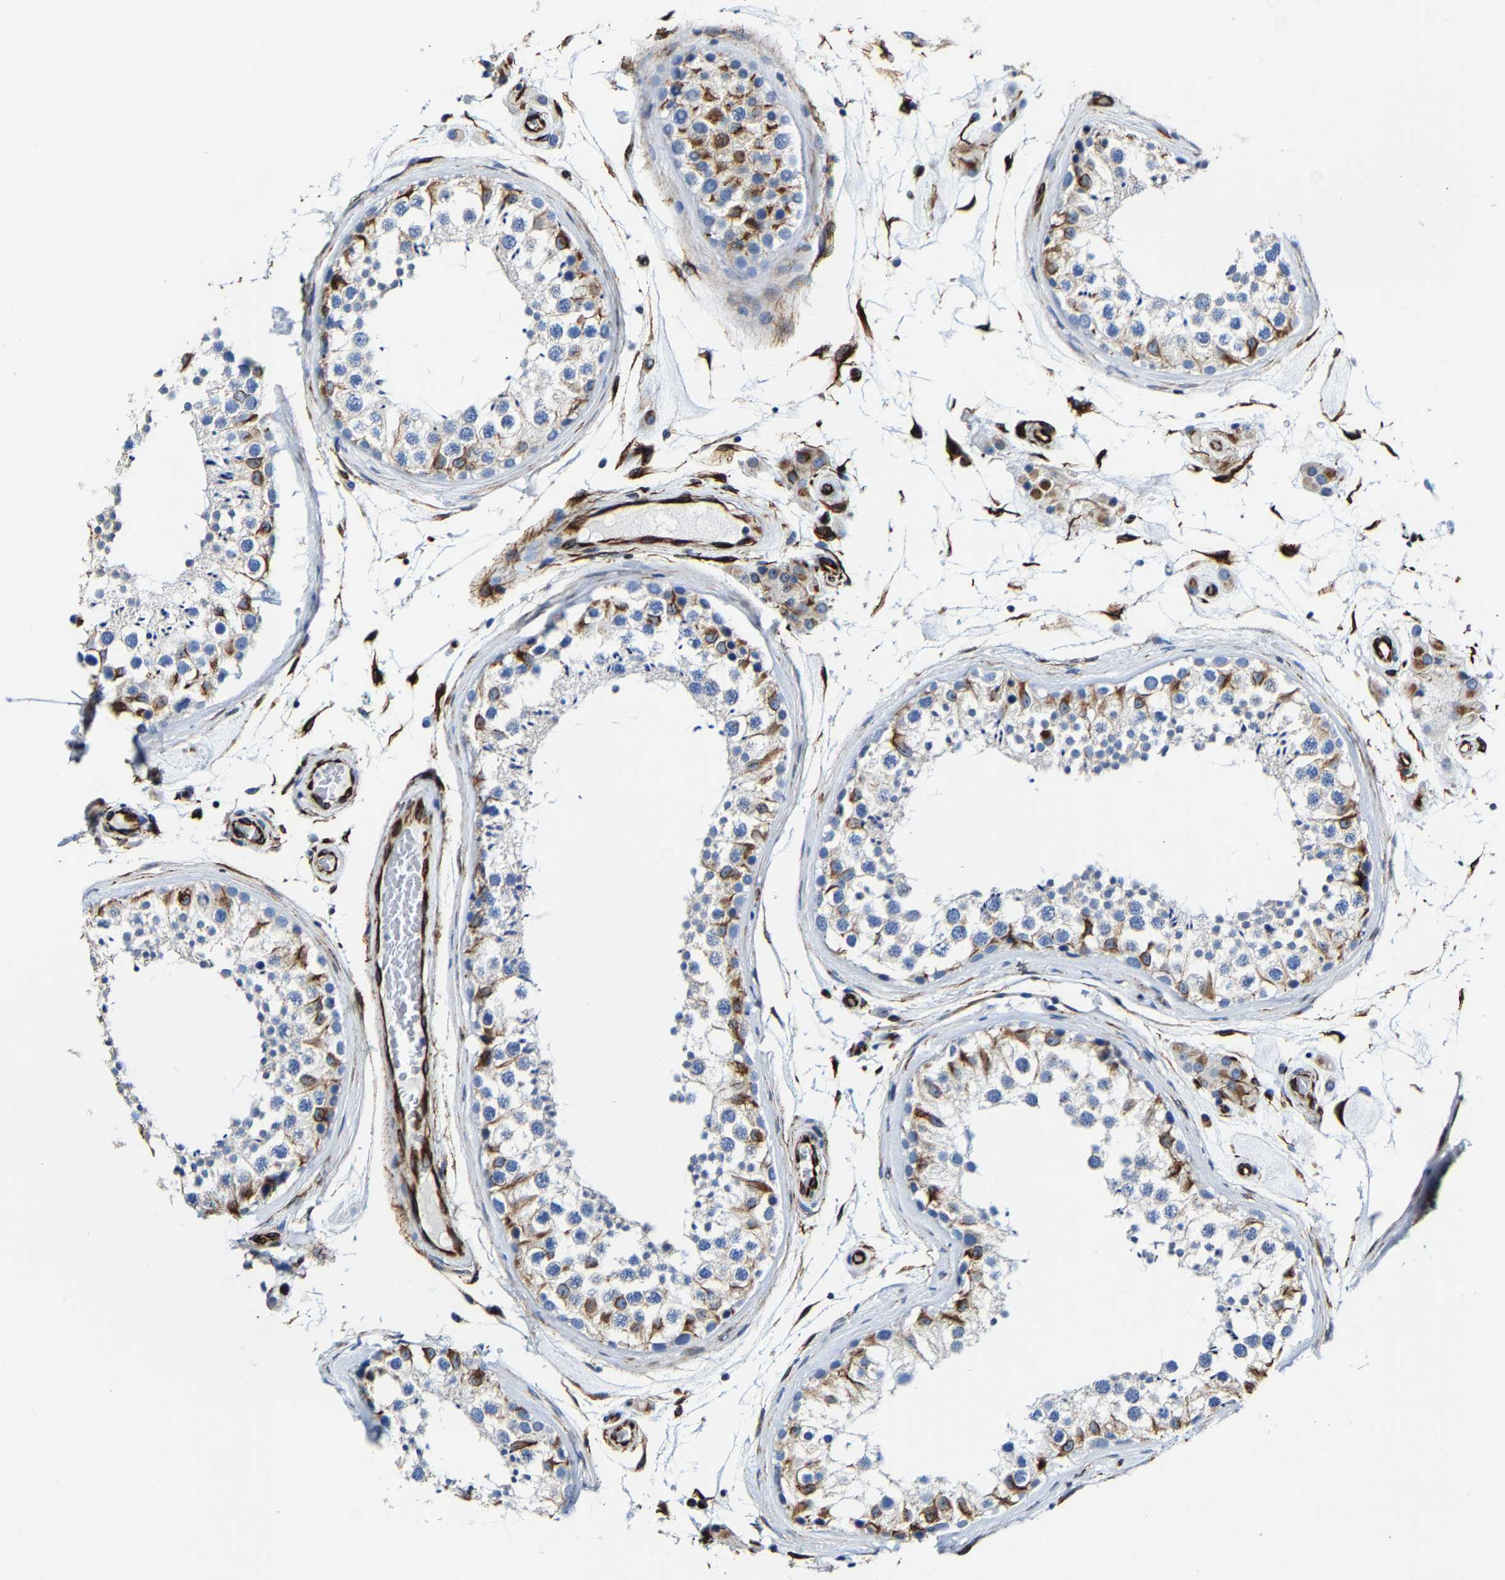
{"staining": {"intensity": "moderate", "quantity": "<25%", "location": "cytoplasmic/membranous"}, "tissue": "testis", "cell_type": "Cells in seminiferous ducts", "image_type": "normal", "snomed": [{"axis": "morphology", "description": "Normal tissue, NOS"}, {"axis": "topography", "description": "Testis"}], "caption": "Immunohistochemistry (DAB (3,3'-diaminobenzidine)) staining of unremarkable testis shows moderate cytoplasmic/membranous protein positivity in approximately <25% of cells in seminiferous ducts.", "gene": "MMEL1", "patient": {"sex": "male", "age": 46}}